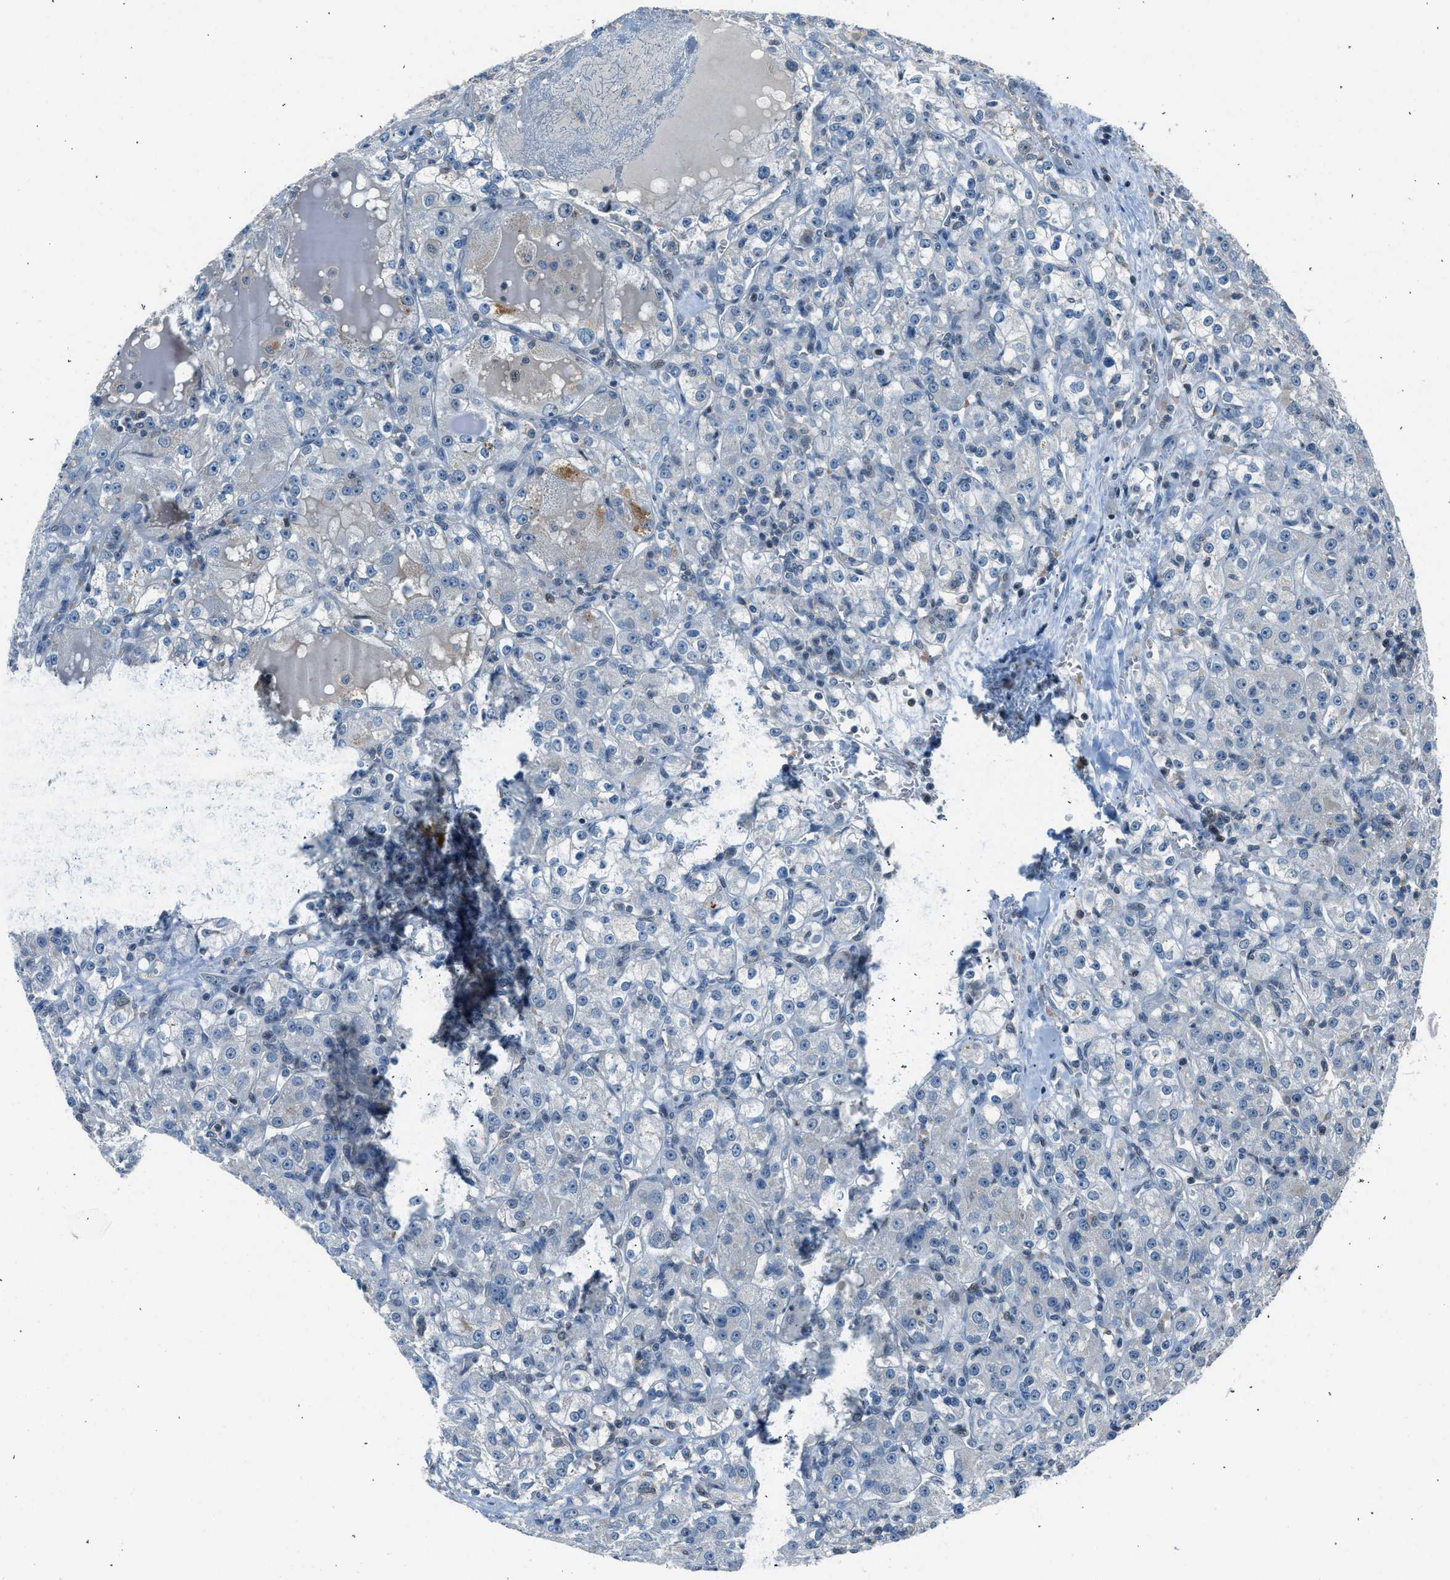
{"staining": {"intensity": "negative", "quantity": "none", "location": "none"}, "tissue": "renal cancer", "cell_type": "Tumor cells", "image_type": "cancer", "snomed": [{"axis": "morphology", "description": "Normal tissue, NOS"}, {"axis": "morphology", "description": "Adenocarcinoma, NOS"}, {"axis": "topography", "description": "Kidney"}], "caption": "High power microscopy photomicrograph of an immunohistochemistry (IHC) photomicrograph of renal cancer, revealing no significant staining in tumor cells.", "gene": "LMLN", "patient": {"sex": "male", "age": 61}}